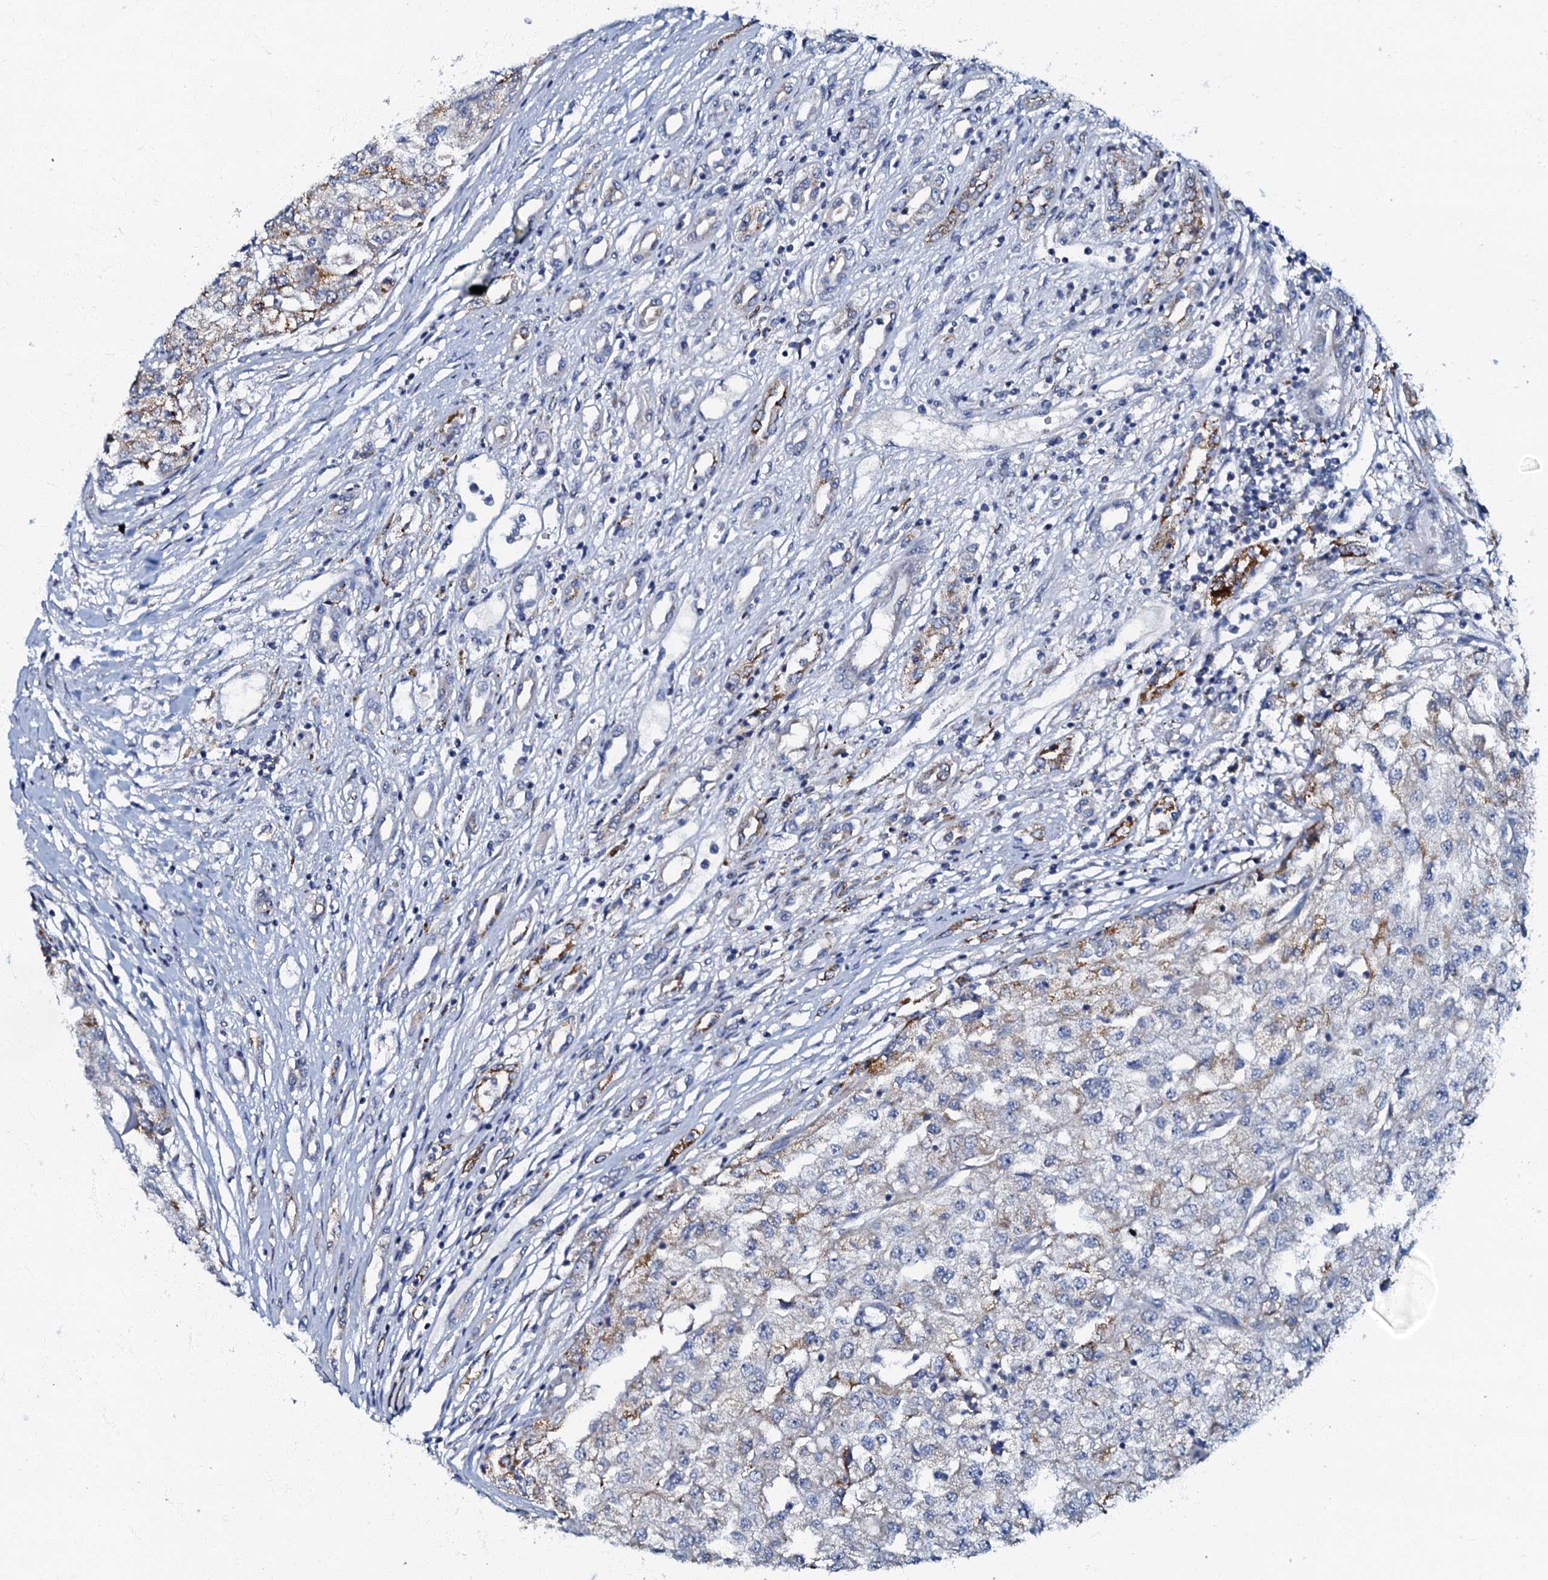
{"staining": {"intensity": "weak", "quantity": "<25%", "location": "cytoplasmic/membranous"}, "tissue": "renal cancer", "cell_type": "Tumor cells", "image_type": "cancer", "snomed": [{"axis": "morphology", "description": "Adenocarcinoma, NOS"}, {"axis": "topography", "description": "Kidney"}], "caption": "Immunohistochemistry micrograph of neoplastic tissue: human renal cancer stained with DAB shows no significant protein positivity in tumor cells. (DAB (3,3'-diaminobenzidine) immunohistochemistry (IHC) with hematoxylin counter stain).", "gene": "OLAH", "patient": {"sex": "female", "age": 54}}